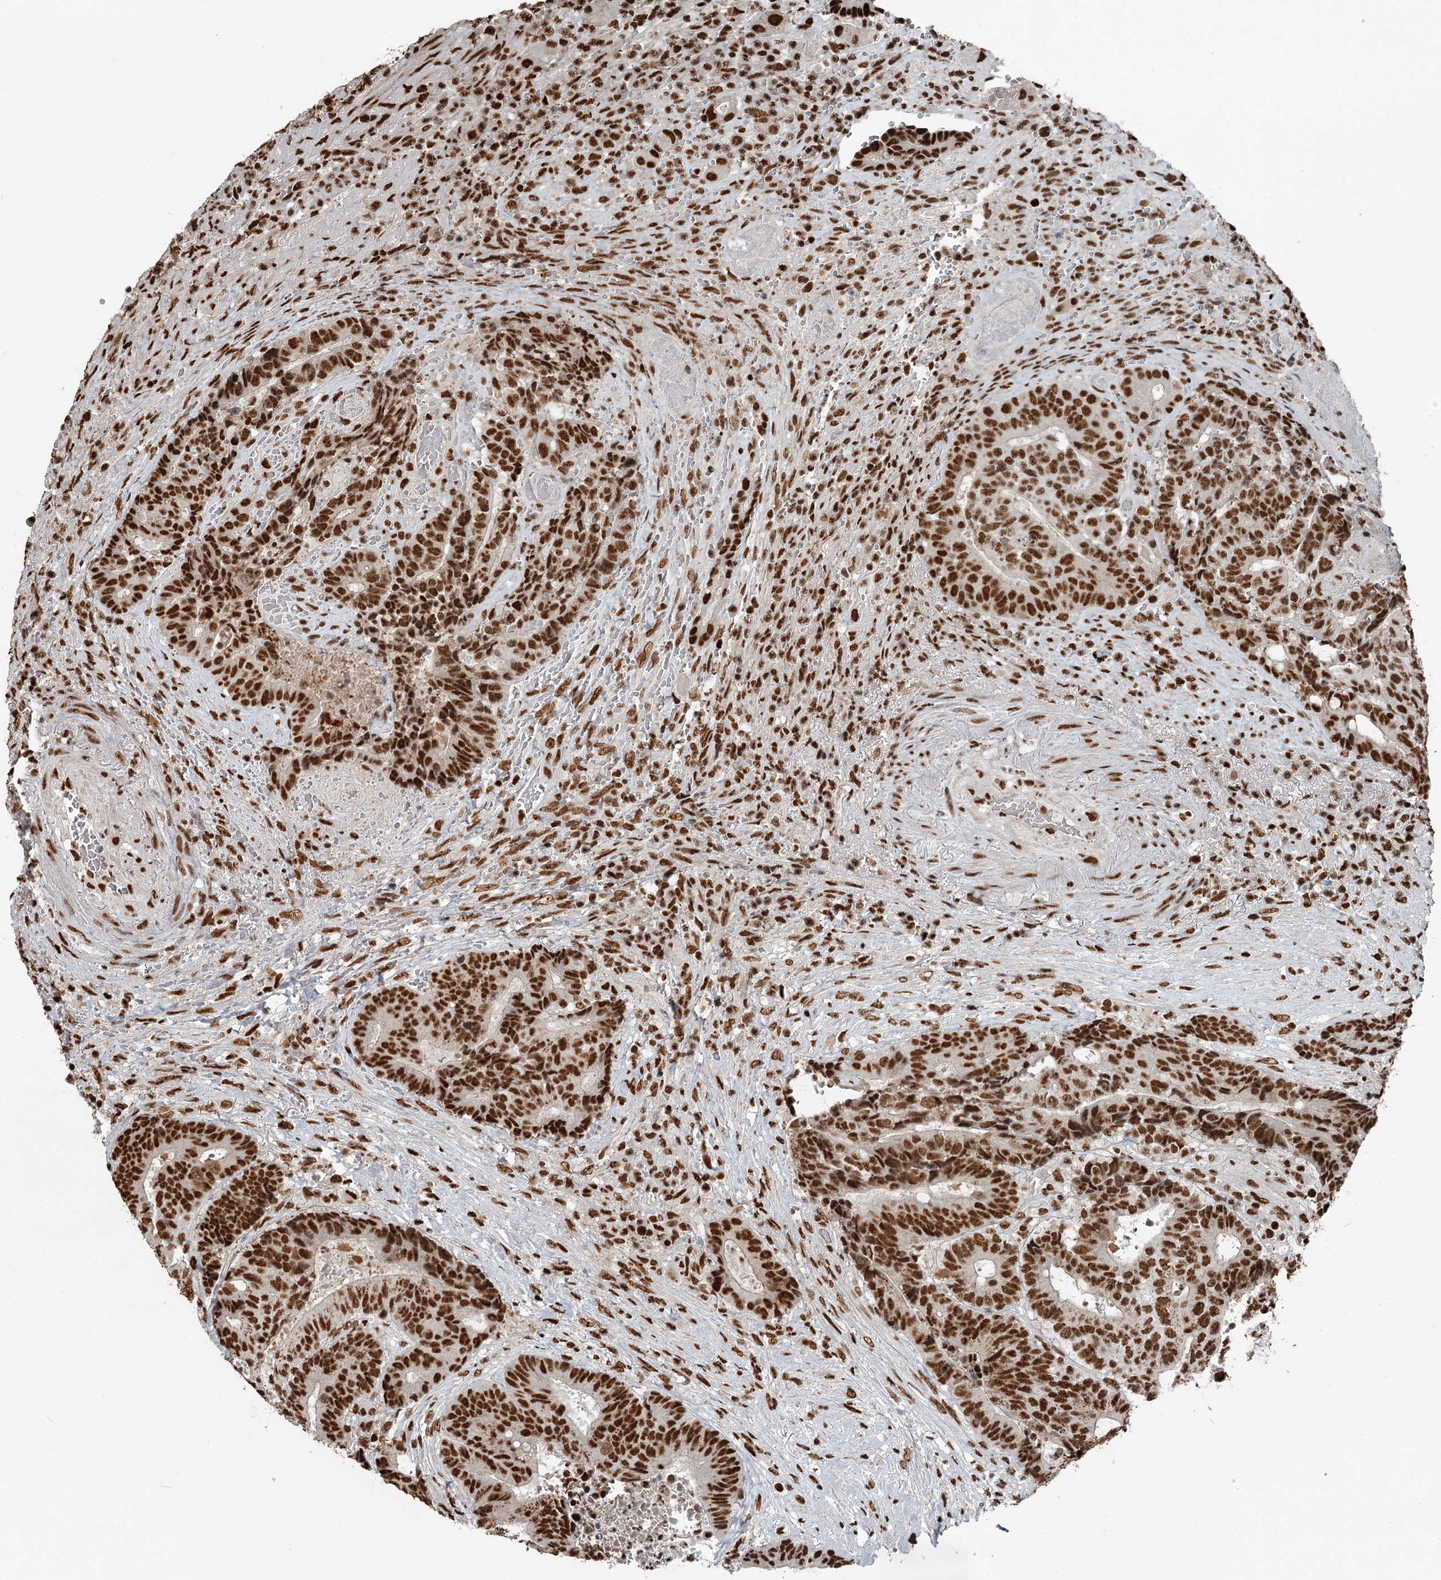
{"staining": {"intensity": "strong", "quantity": ">75%", "location": "nuclear"}, "tissue": "colorectal cancer", "cell_type": "Tumor cells", "image_type": "cancer", "snomed": [{"axis": "morphology", "description": "Adenocarcinoma, NOS"}, {"axis": "topography", "description": "Rectum"}], "caption": "This photomicrograph shows IHC staining of human colorectal adenocarcinoma, with high strong nuclear staining in approximately >75% of tumor cells.", "gene": "RBBP7", "patient": {"sex": "male", "age": 69}}